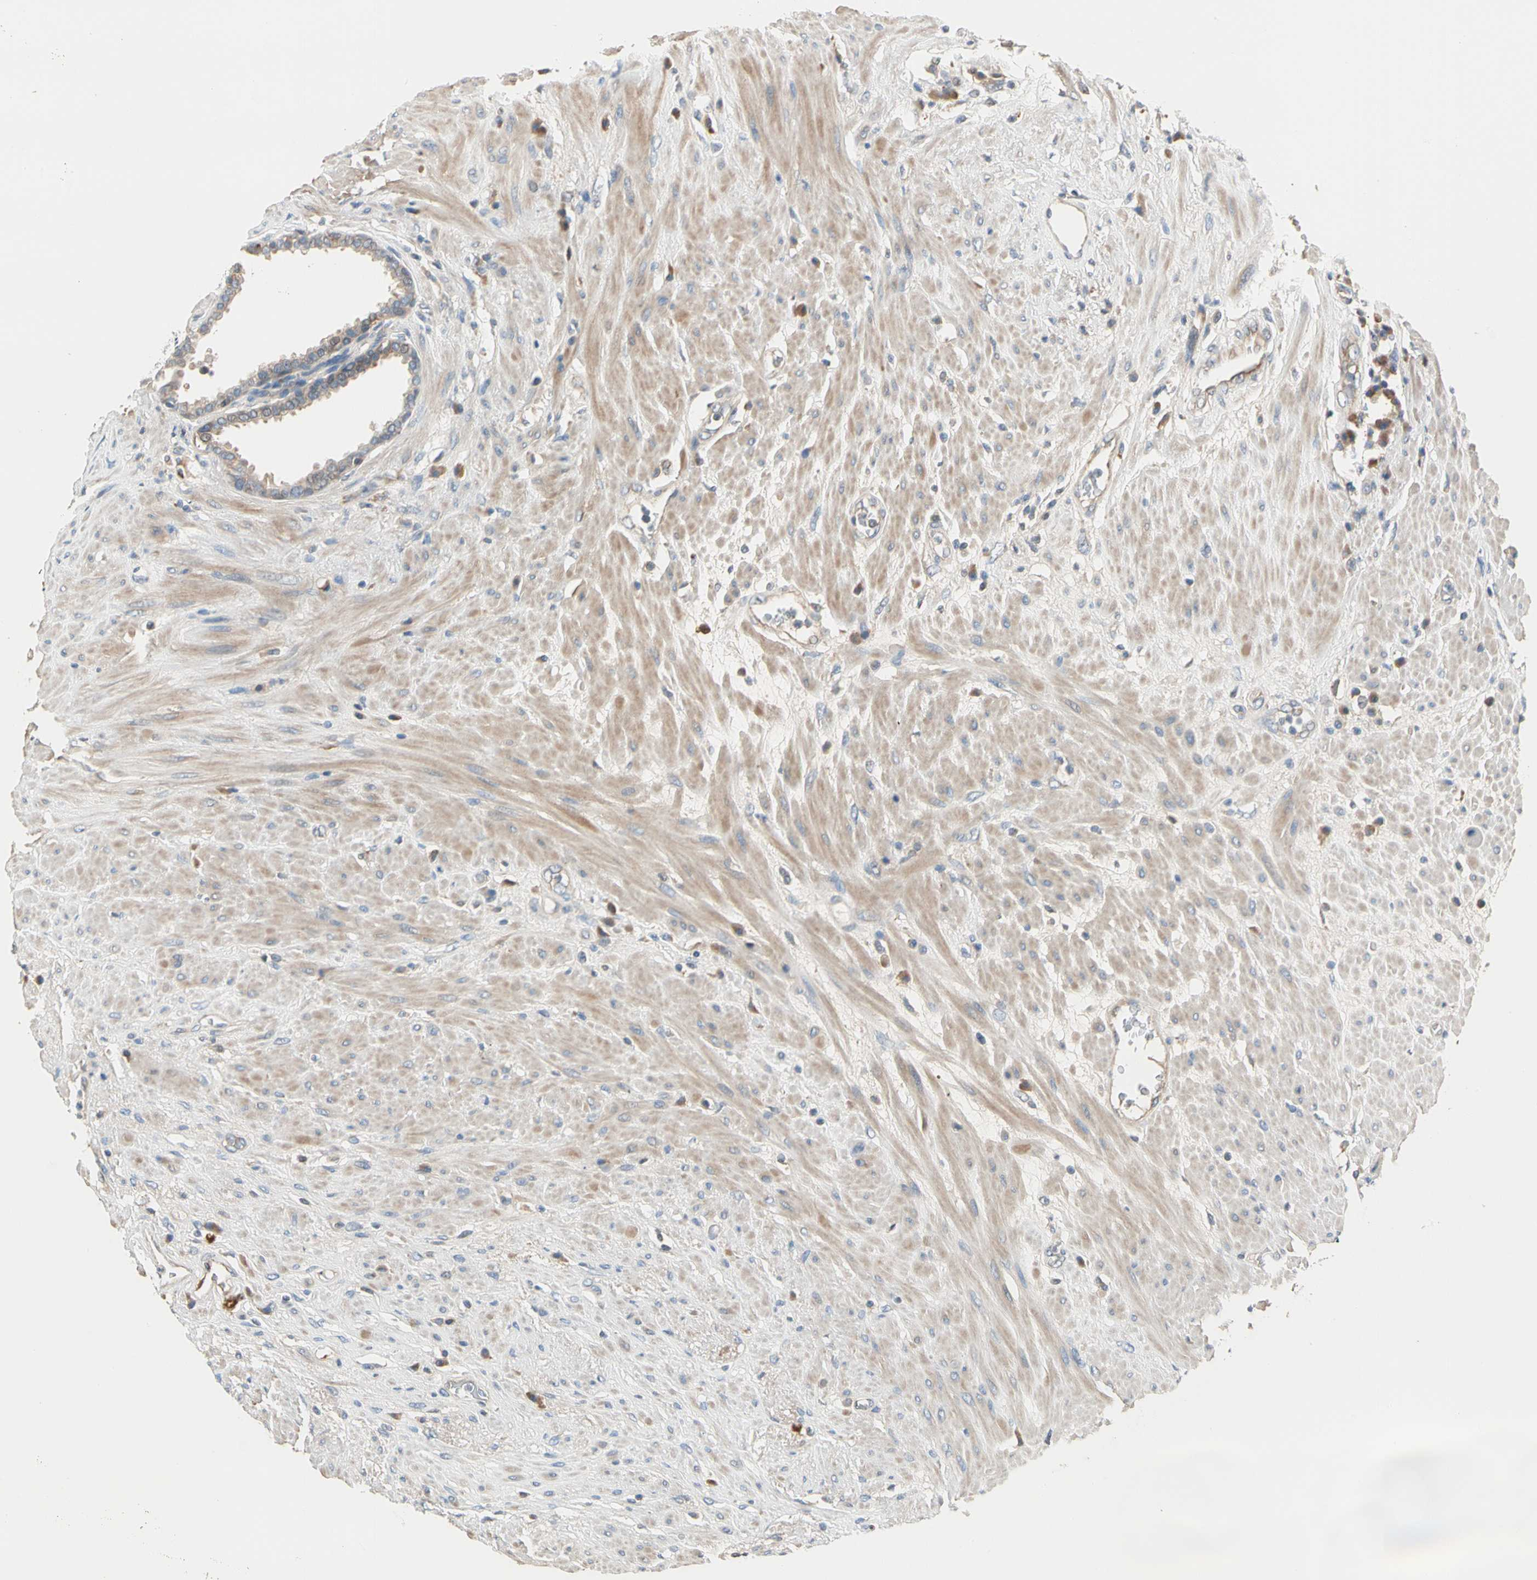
{"staining": {"intensity": "weak", "quantity": "25%-75%", "location": "cytoplasmic/membranous"}, "tissue": "seminal vesicle", "cell_type": "Glandular cells", "image_type": "normal", "snomed": [{"axis": "morphology", "description": "Normal tissue, NOS"}, {"axis": "topography", "description": "Seminal veicle"}], "caption": "Human seminal vesicle stained with a protein marker reveals weak staining in glandular cells.", "gene": "GPR153", "patient": {"sex": "male", "age": 61}}